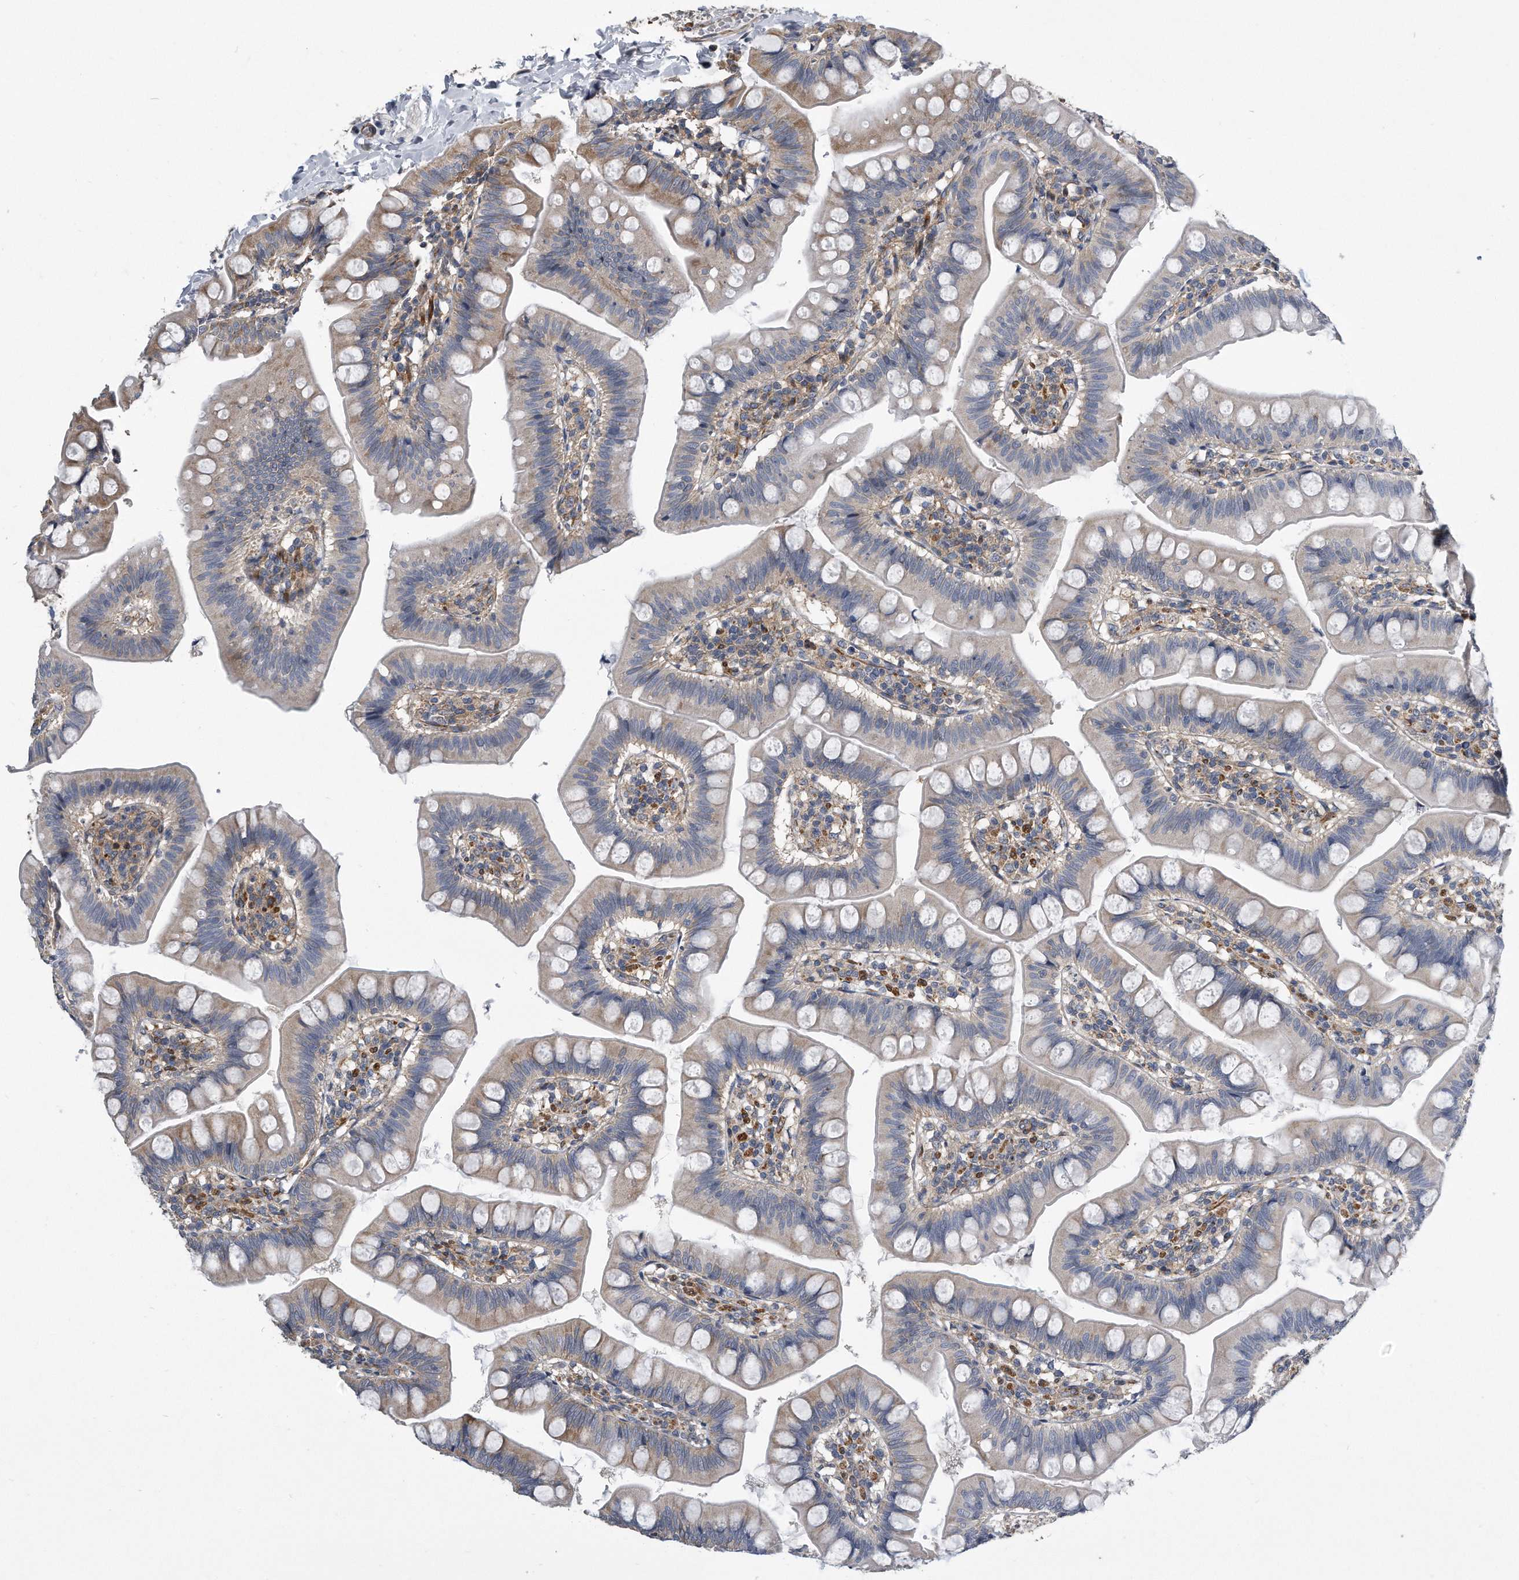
{"staining": {"intensity": "moderate", "quantity": "<25%", "location": "cytoplasmic/membranous"}, "tissue": "small intestine", "cell_type": "Glandular cells", "image_type": "normal", "snomed": [{"axis": "morphology", "description": "Normal tissue, NOS"}, {"axis": "topography", "description": "Small intestine"}], "caption": "DAB (3,3'-diaminobenzidine) immunohistochemical staining of normal small intestine demonstrates moderate cytoplasmic/membranous protein positivity in approximately <25% of glandular cells.", "gene": "EIF2B4", "patient": {"sex": "male", "age": 7}}